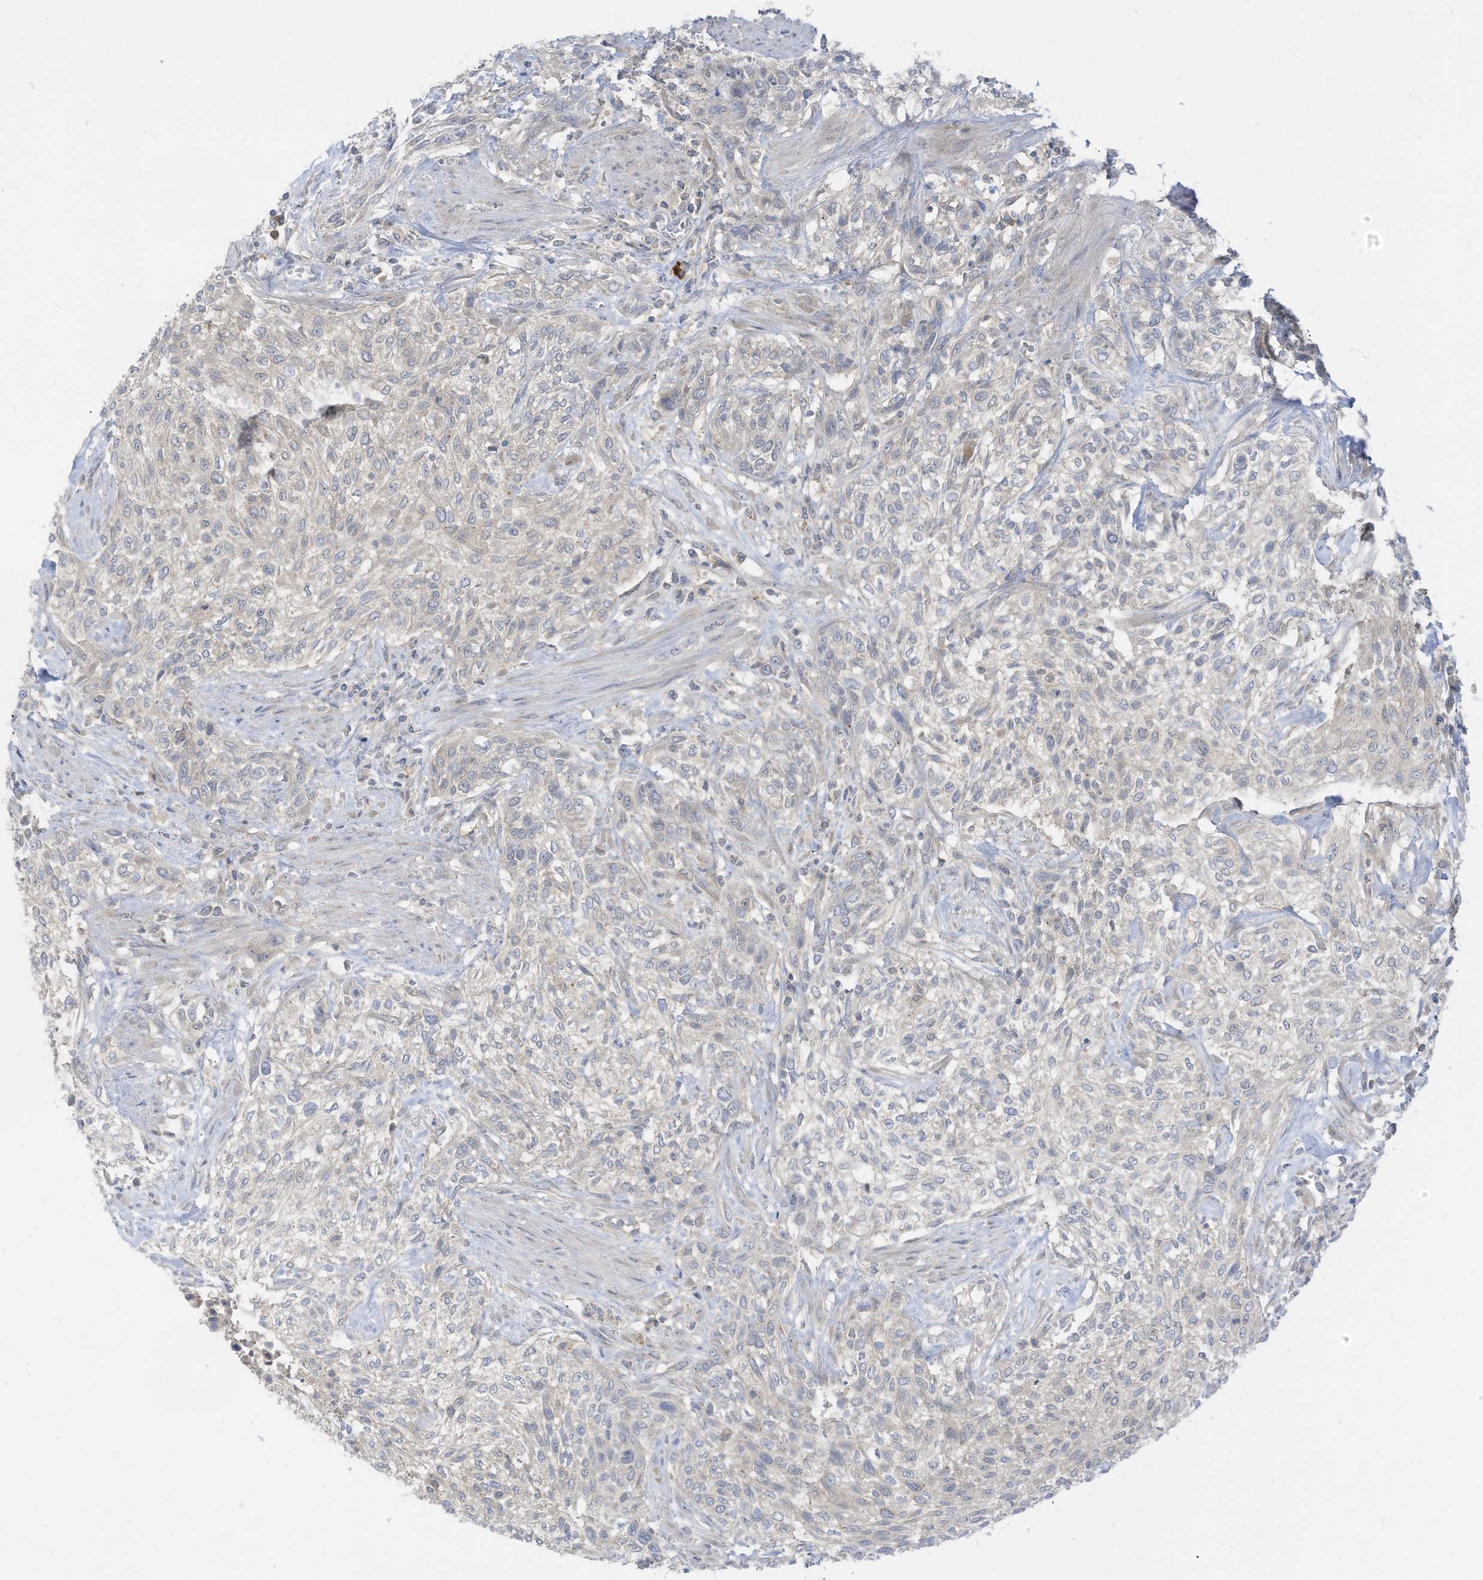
{"staining": {"intensity": "negative", "quantity": "none", "location": "none"}, "tissue": "urothelial cancer", "cell_type": "Tumor cells", "image_type": "cancer", "snomed": [{"axis": "morphology", "description": "Urothelial carcinoma, High grade"}, {"axis": "topography", "description": "Urinary bladder"}], "caption": "High magnification brightfield microscopy of high-grade urothelial carcinoma stained with DAB (3,3'-diaminobenzidine) (brown) and counterstained with hematoxylin (blue): tumor cells show no significant positivity.", "gene": "LRRN2", "patient": {"sex": "male", "age": 35}}